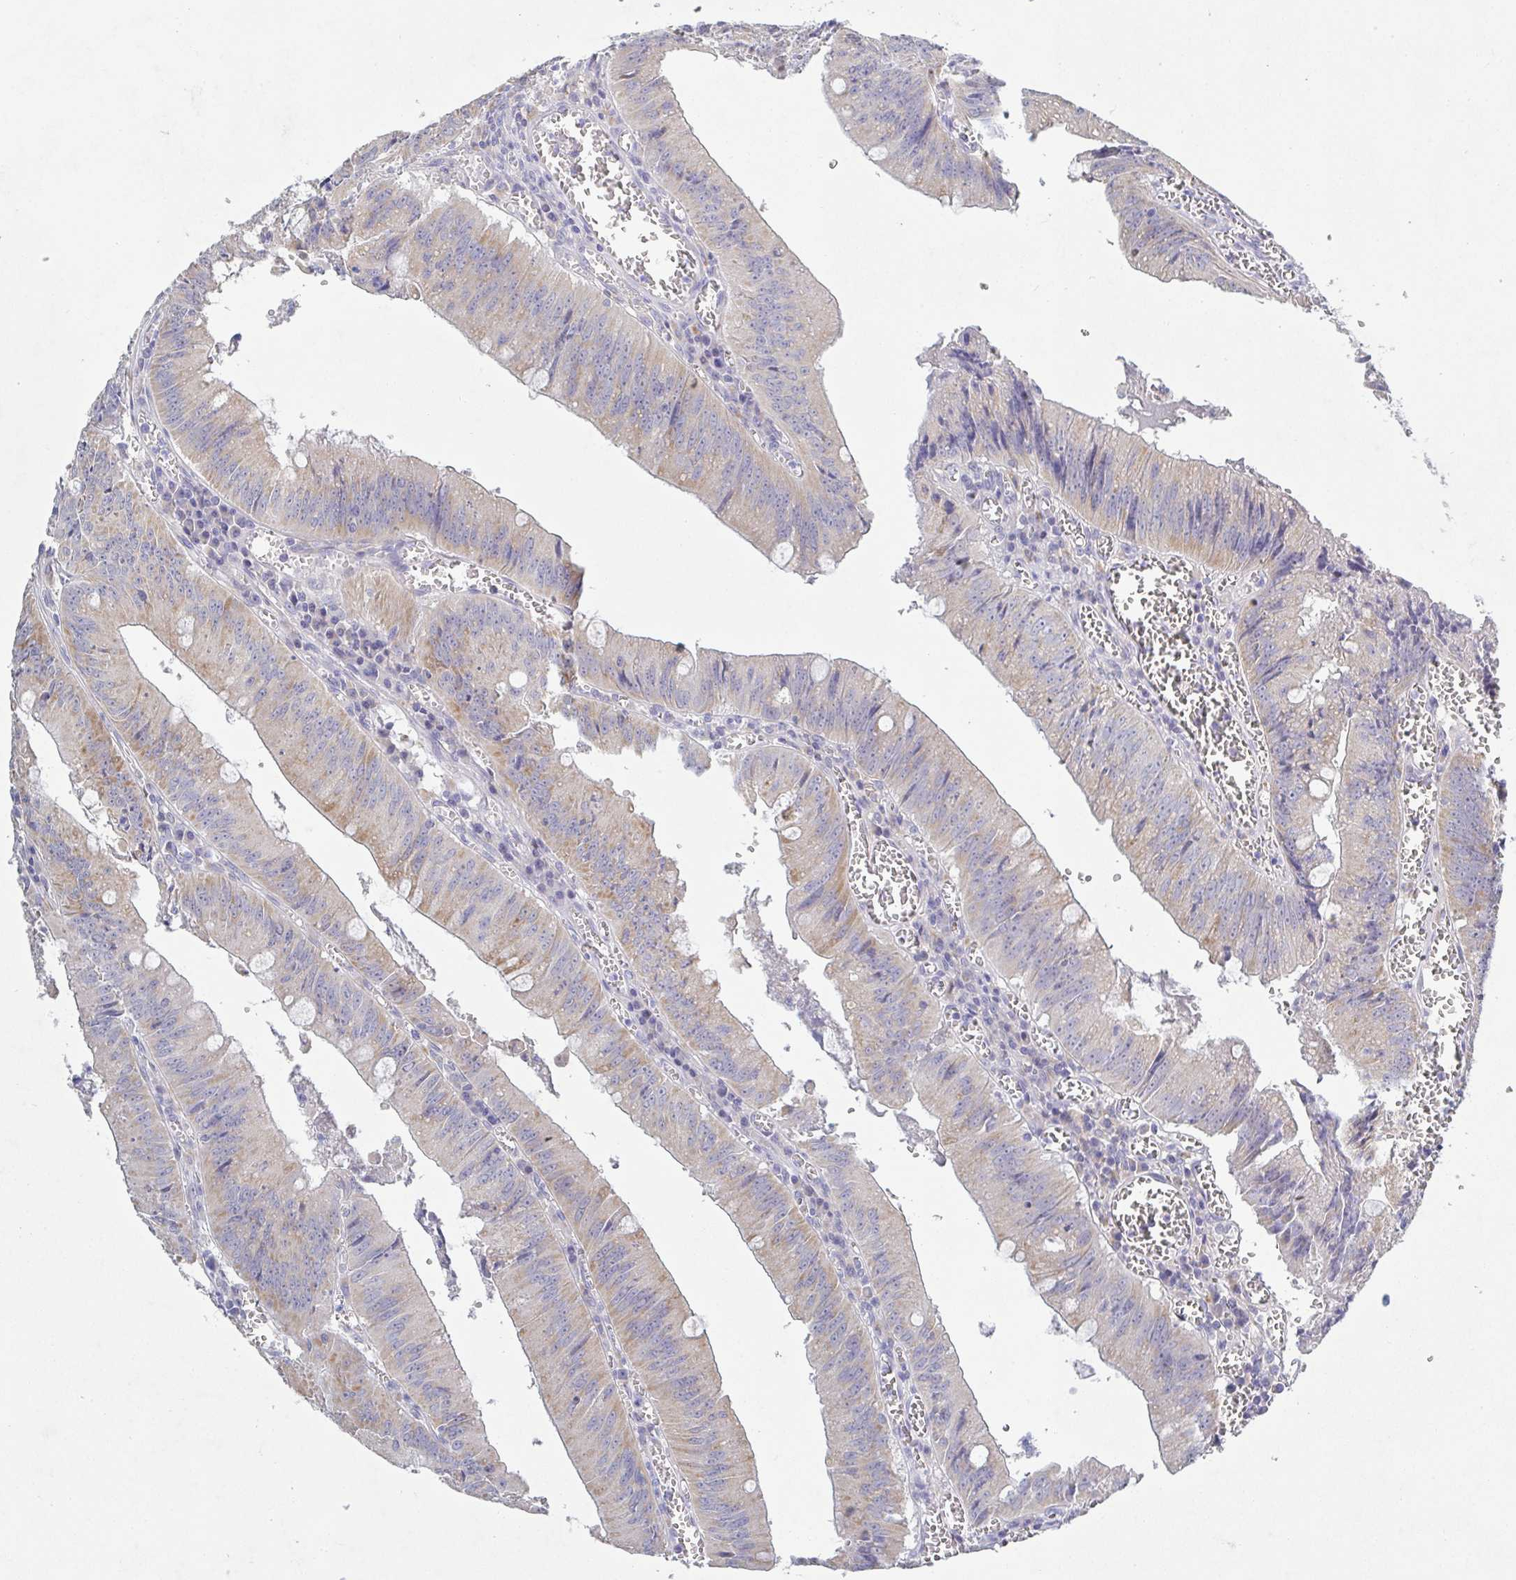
{"staining": {"intensity": "weak", "quantity": "25%-75%", "location": "cytoplasmic/membranous"}, "tissue": "colorectal cancer", "cell_type": "Tumor cells", "image_type": "cancer", "snomed": [{"axis": "morphology", "description": "Adenocarcinoma, NOS"}, {"axis": "topography", "description": "Rectum"}], "caption": "Tumor cells show low levels of weak cytoplasmic/membranous positivity in approximately 25%-75% of cells in colorectal adenocarcinoma. The protein is shown in brown color, while the nuclei are stained blue.", "gene": "GALNT13", "patient": {"sex": "female", "age": 81}}